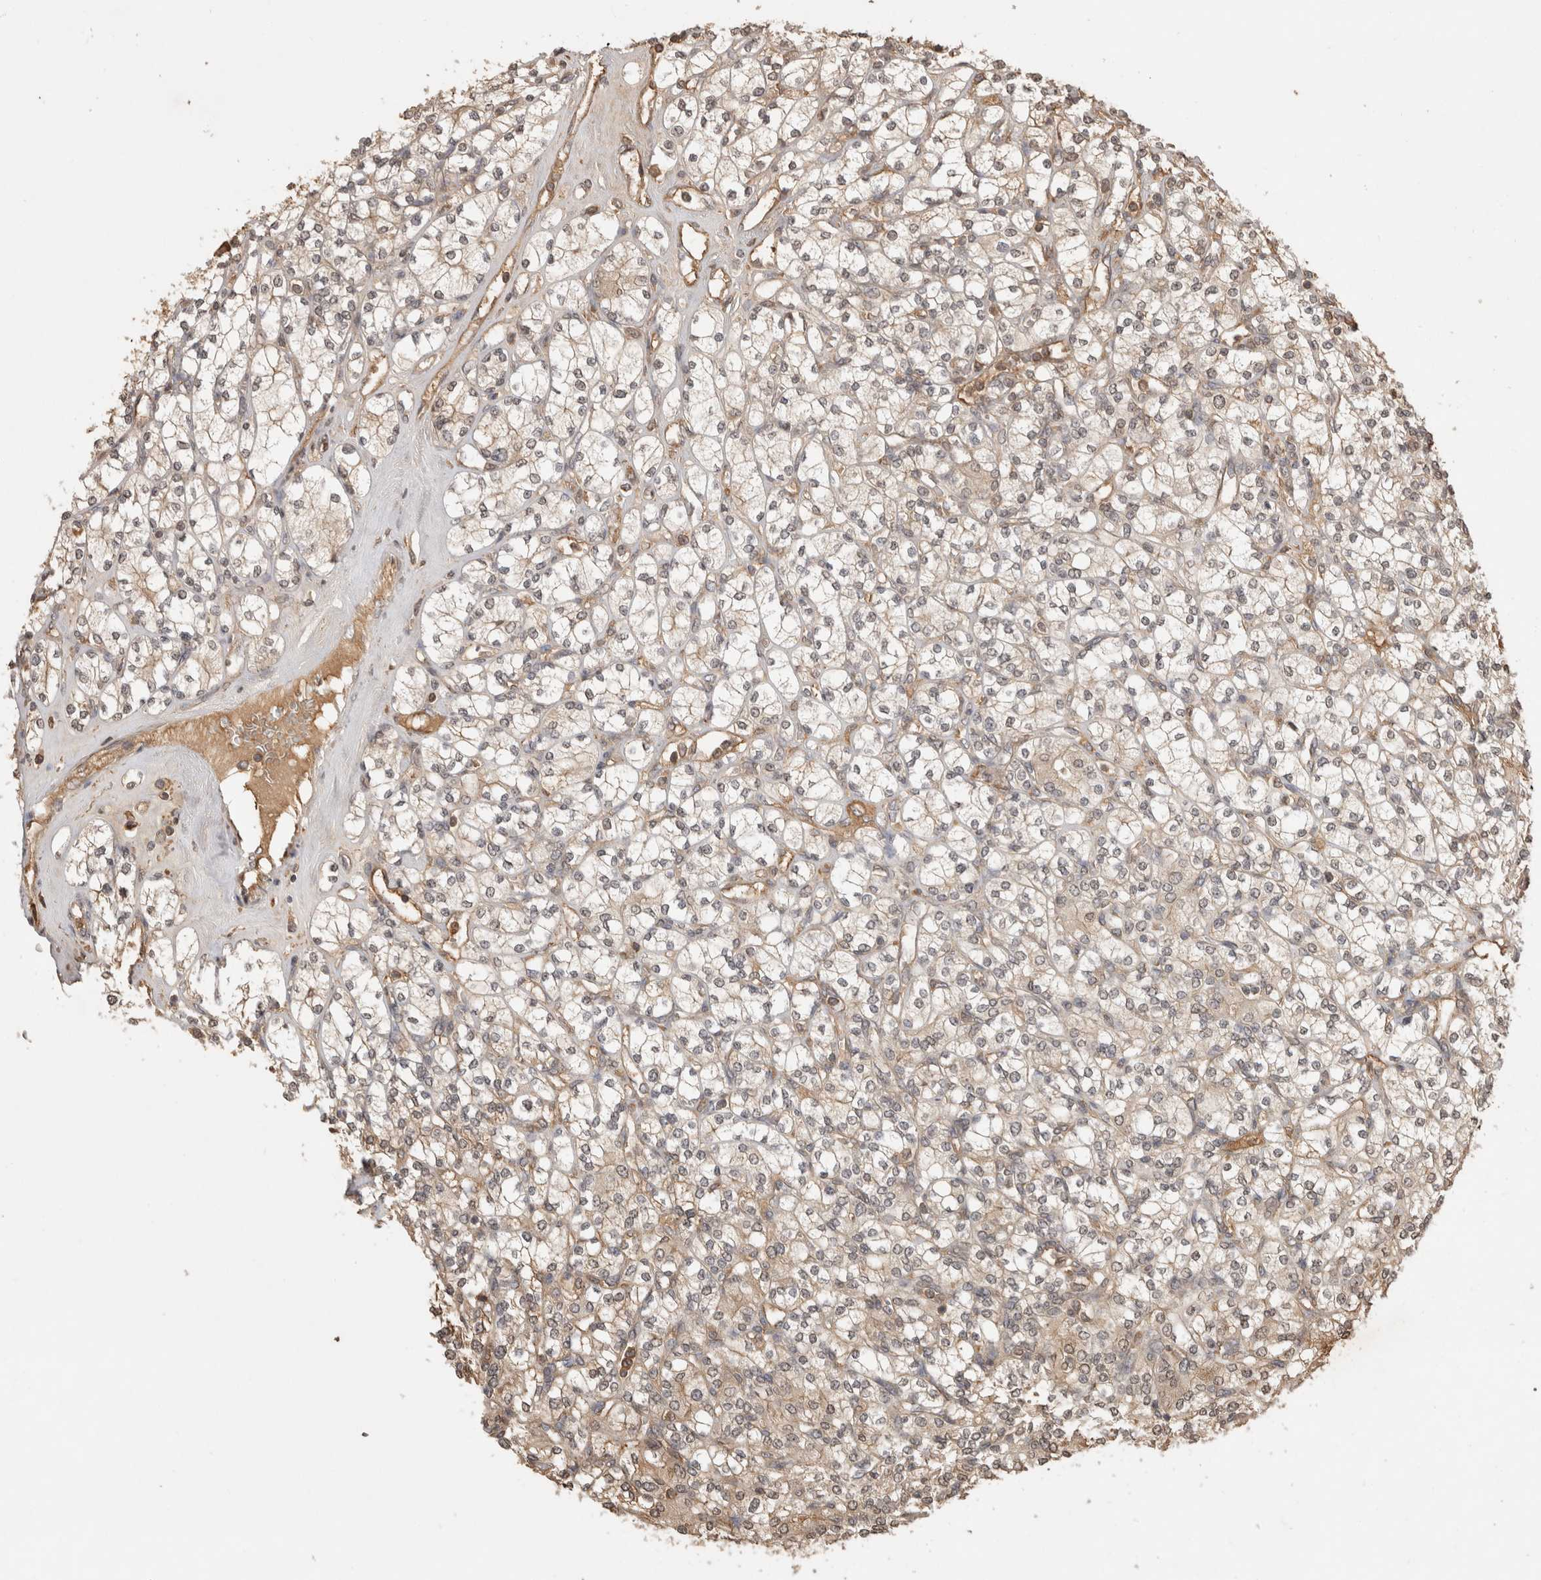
{"staining": {"intensity": "weak", "quantity": "25%-75%", "location": "cytoplasmic/membranous"}, "tissue": "renal cancer", "cell_type": "Tumor cells", "image_type": "cancer", "snomed": [{"axis": "morphology", "description": "Adenocarcinoma, NOS"}, {"axis": "topography", "description": "Kidney"}], "caption": "Protein positivity by immunohistochemistry displays weak cytoplasmic/membranous expression in approximately 25%-75% of tumor cells in adenocarcinoma (renal). The protein is stained brown, and the nuclei are stained in blue (DAB IHC with brightfield microscopy, high magnification).", "gene": "PRMT3", "patient": {"sex": "male", "age": 77}}